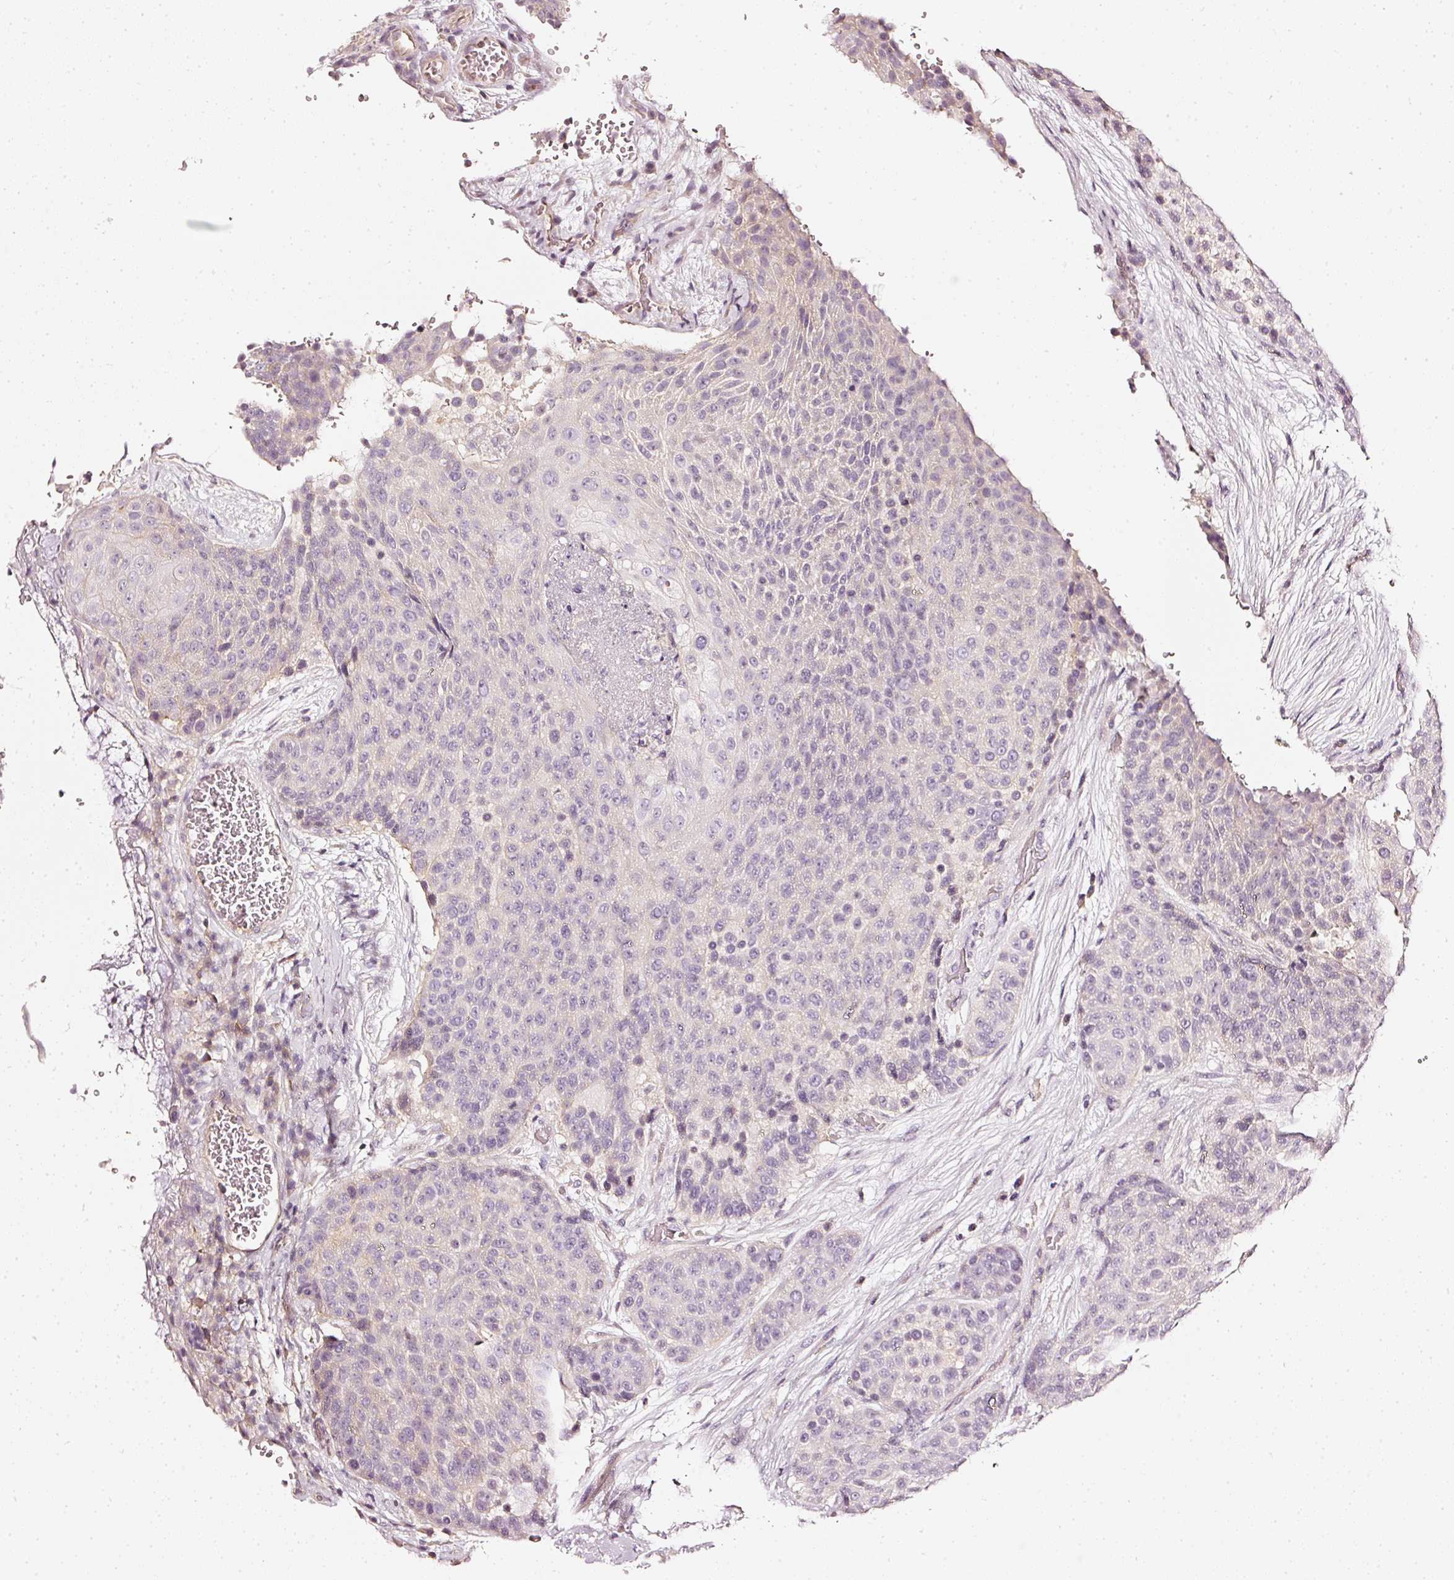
{"staining": {"intensity": "negative", "quantity": "none", "location": "none"}, "tissue": "urothelial cancer", "cell_type": "Tumor cells", "image_type": "cancer", "snomed": [{"axis": "morphology", "description": "Urothelial carcinoma, High grade"}, {"axis": "topography", "description": "Urinary bladder"}], "caption": "The IHC image has no significant positivity in tumor cells of urothelial carcinoma (high-grade) tissue. (DAB immunohistochemistry visualized using brightfield microscopy, high magnification).", "gene": "CNP", "patient": {"sex": "female", "age": 63}}